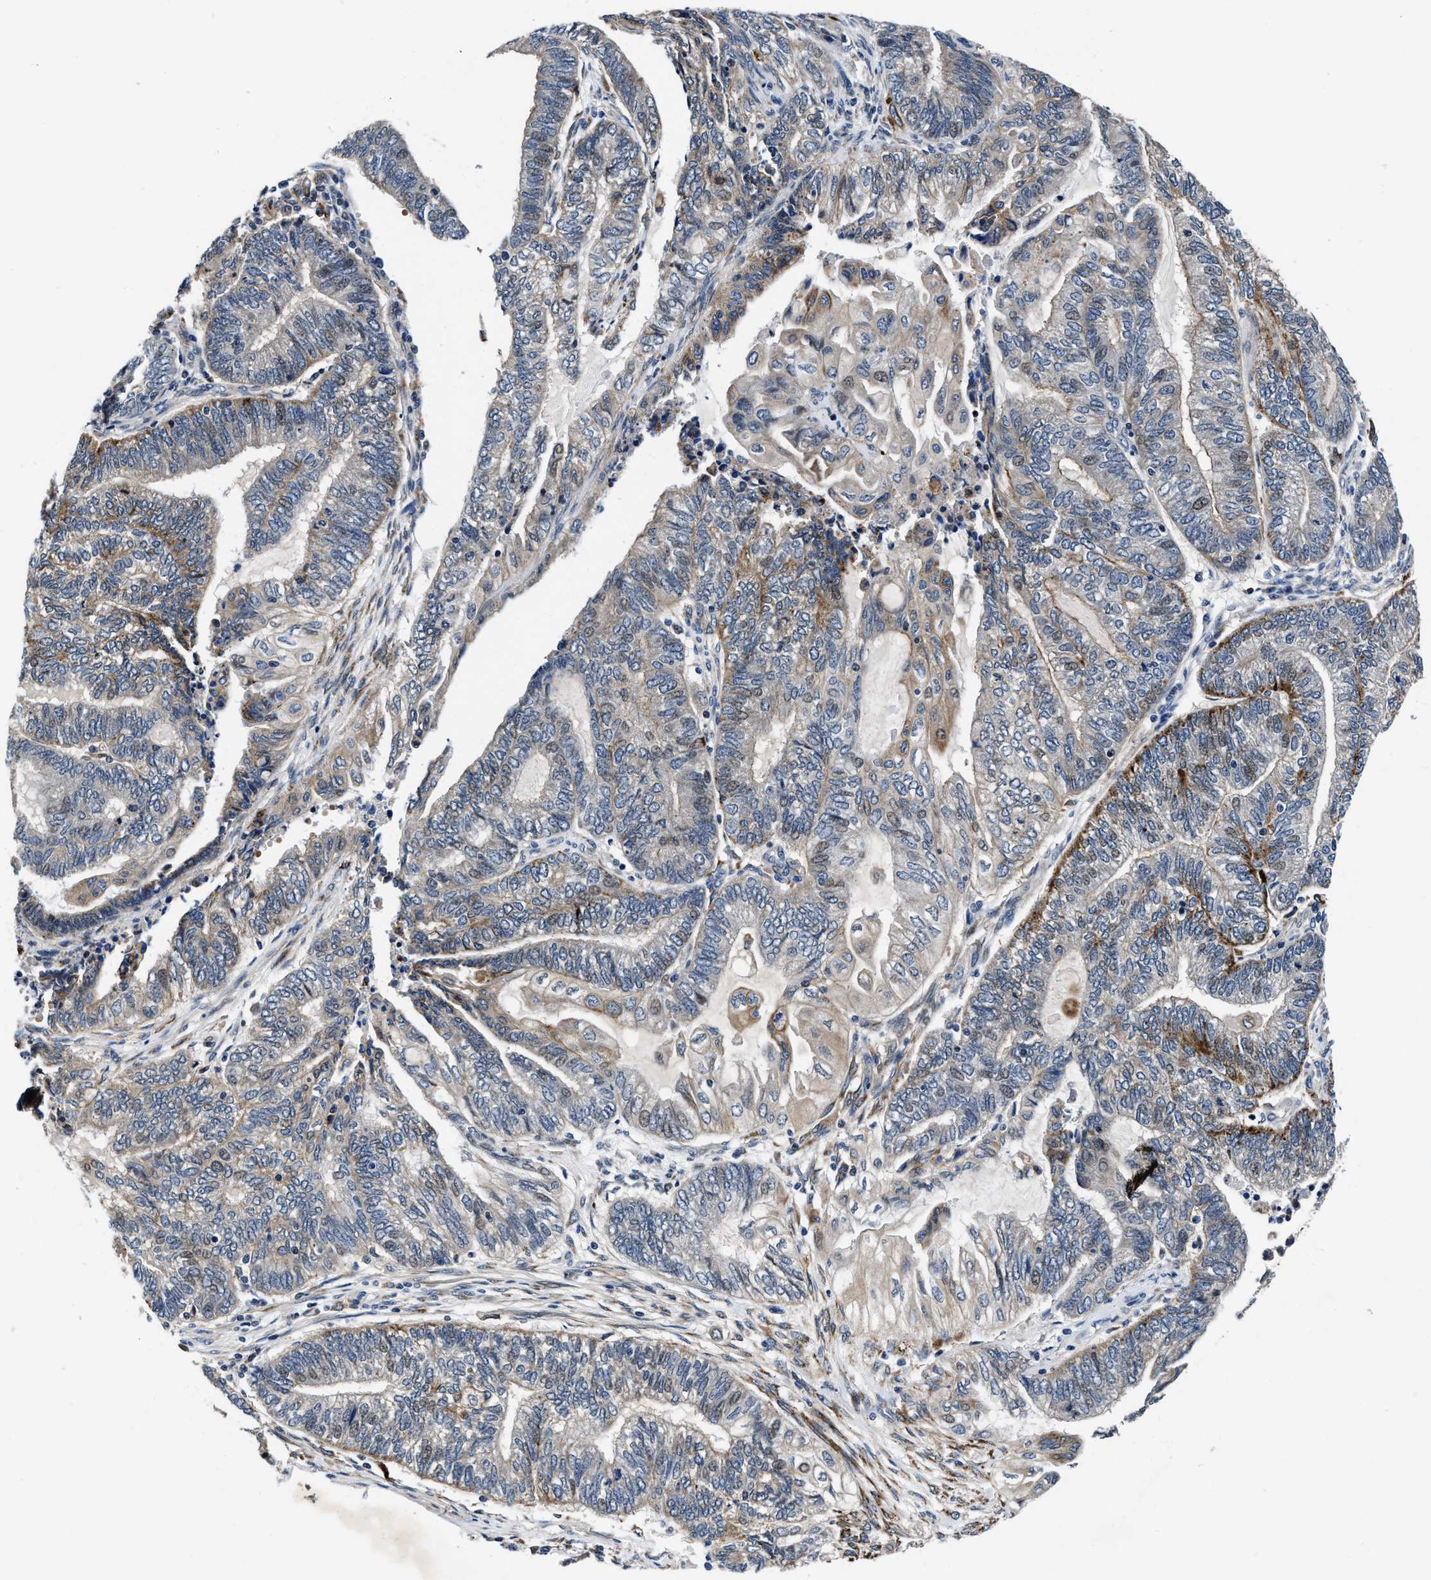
{"staining": {"intensity": "moderate", "quantity": "25%-75%", "location": "cytoplasmic/membranous"}, "tissue": "endometrial cancer", "cell_type": "Tumor cells", "image_type": "cancer", "snomed": [{"axis": "morphology", "description": "Adenocarcinoma, NOS"}, {"axis": "topography", "description": "Uterus"}, {"axis": "topography", "description": "Endometrium"}], "caption": "This is an image of IHC staining of adenocarcinoma (endometrial), which shows moderate expression in the cytoplasmic/membranous of tumor cells.", "gene": "C2orf66", "patient": {"sex": "female", "age": 70}}